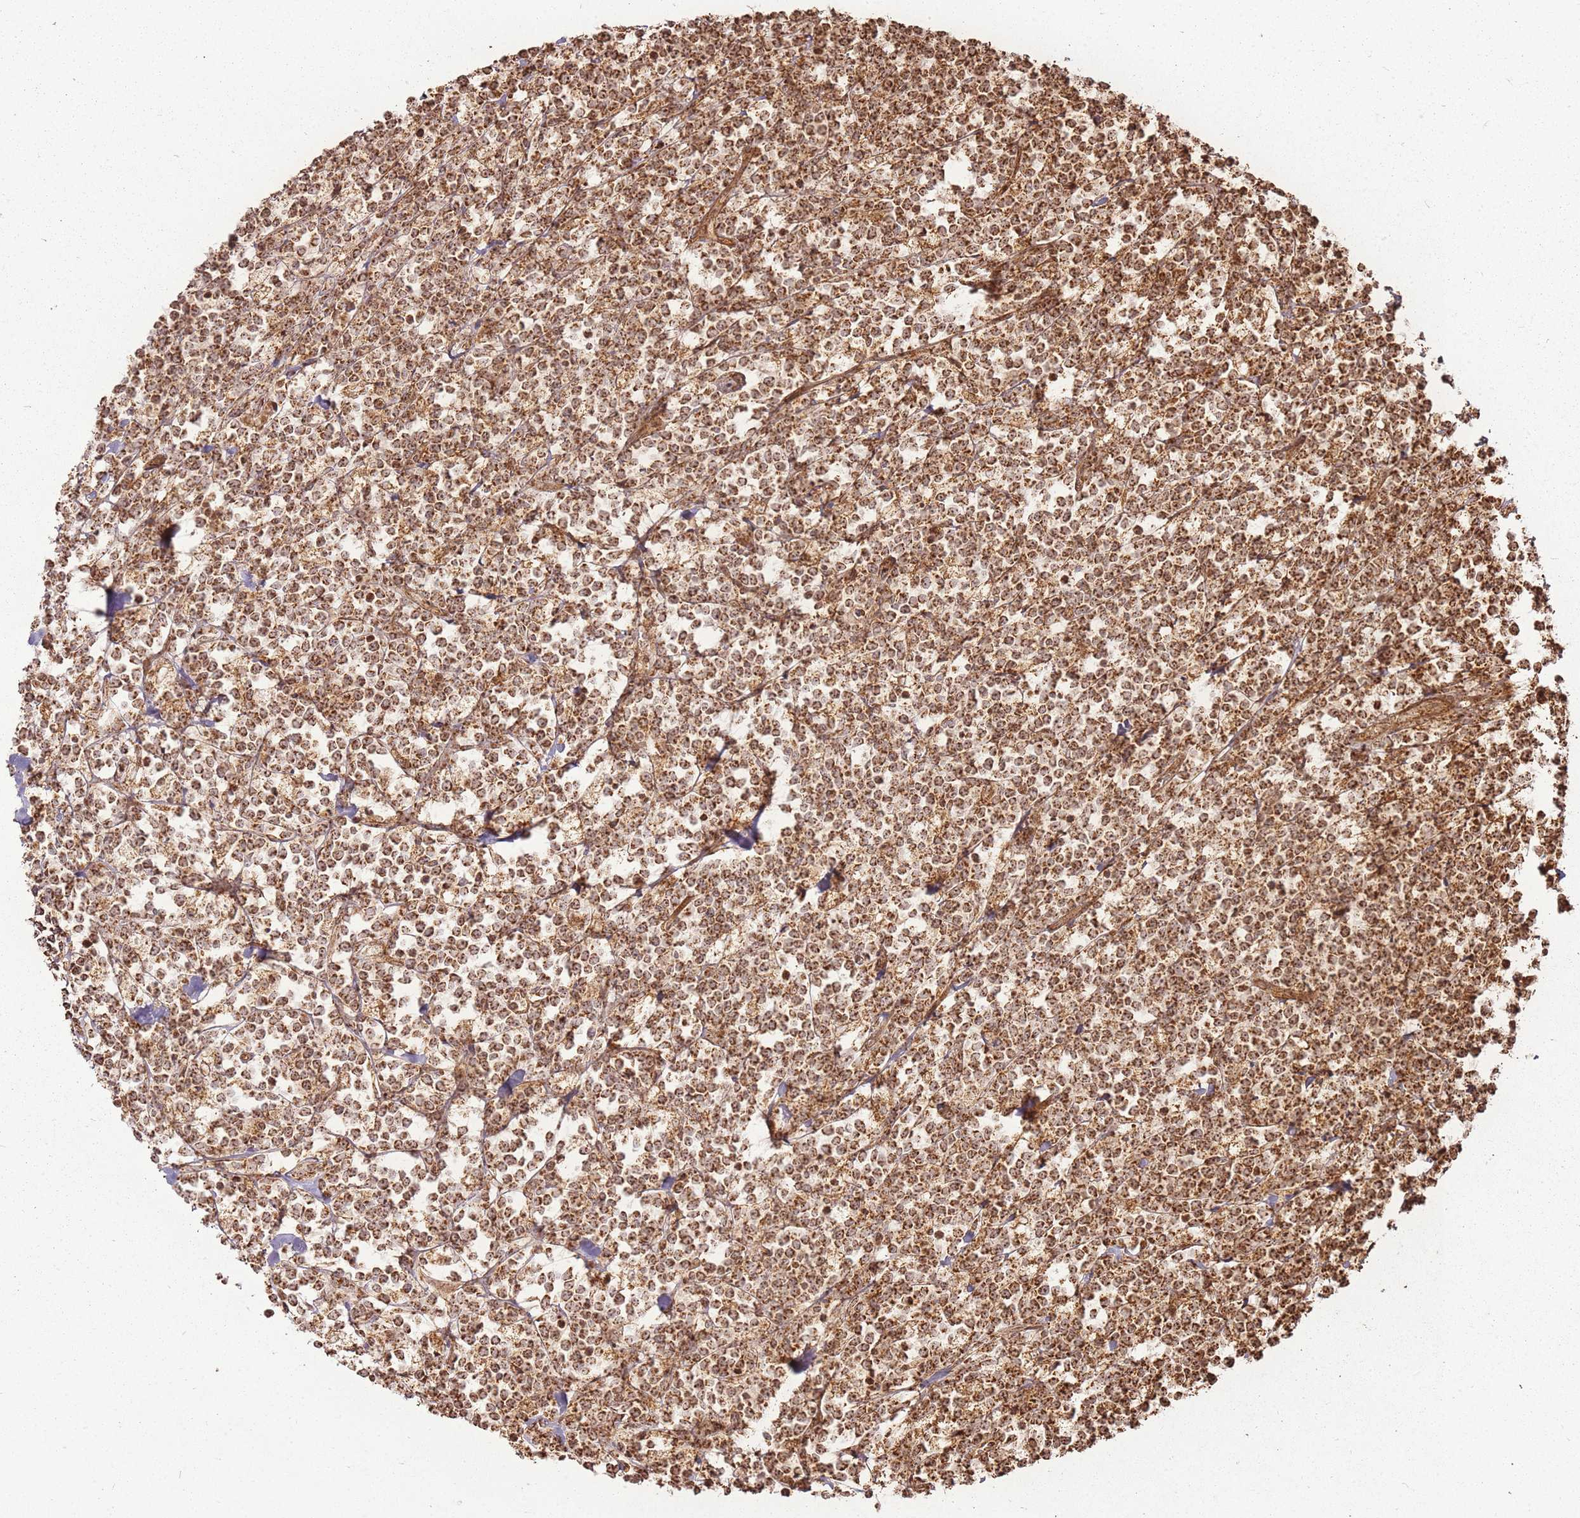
{"staining": {"intensity": "moderate", "quantity": ">75%", "location": "cytoplasmic/membranous"}, "tissue": "lymphoma", "cell_type": "Tumor cells", "image_type": "cancer", "snomed": [{"axis": "morphology", "description": "Malignant lymphoma, non-Hodgkin's type, High grade"}, {"axis": "topography", "description": "Small intestine"}], "caption": "IHC of lymphoma demonstrates medium levels of moderate cytoplasmic/membranous staining in approximately >75% of tumor cells. The staining is performed using DAB (3,3'-diaminobenzidine) brown chromogen to label protein expression. The nuclei are counter-stained blue using hematoxylin.", "gene": "MRPS6", "patient": {"sex": "male", "age": 8}}